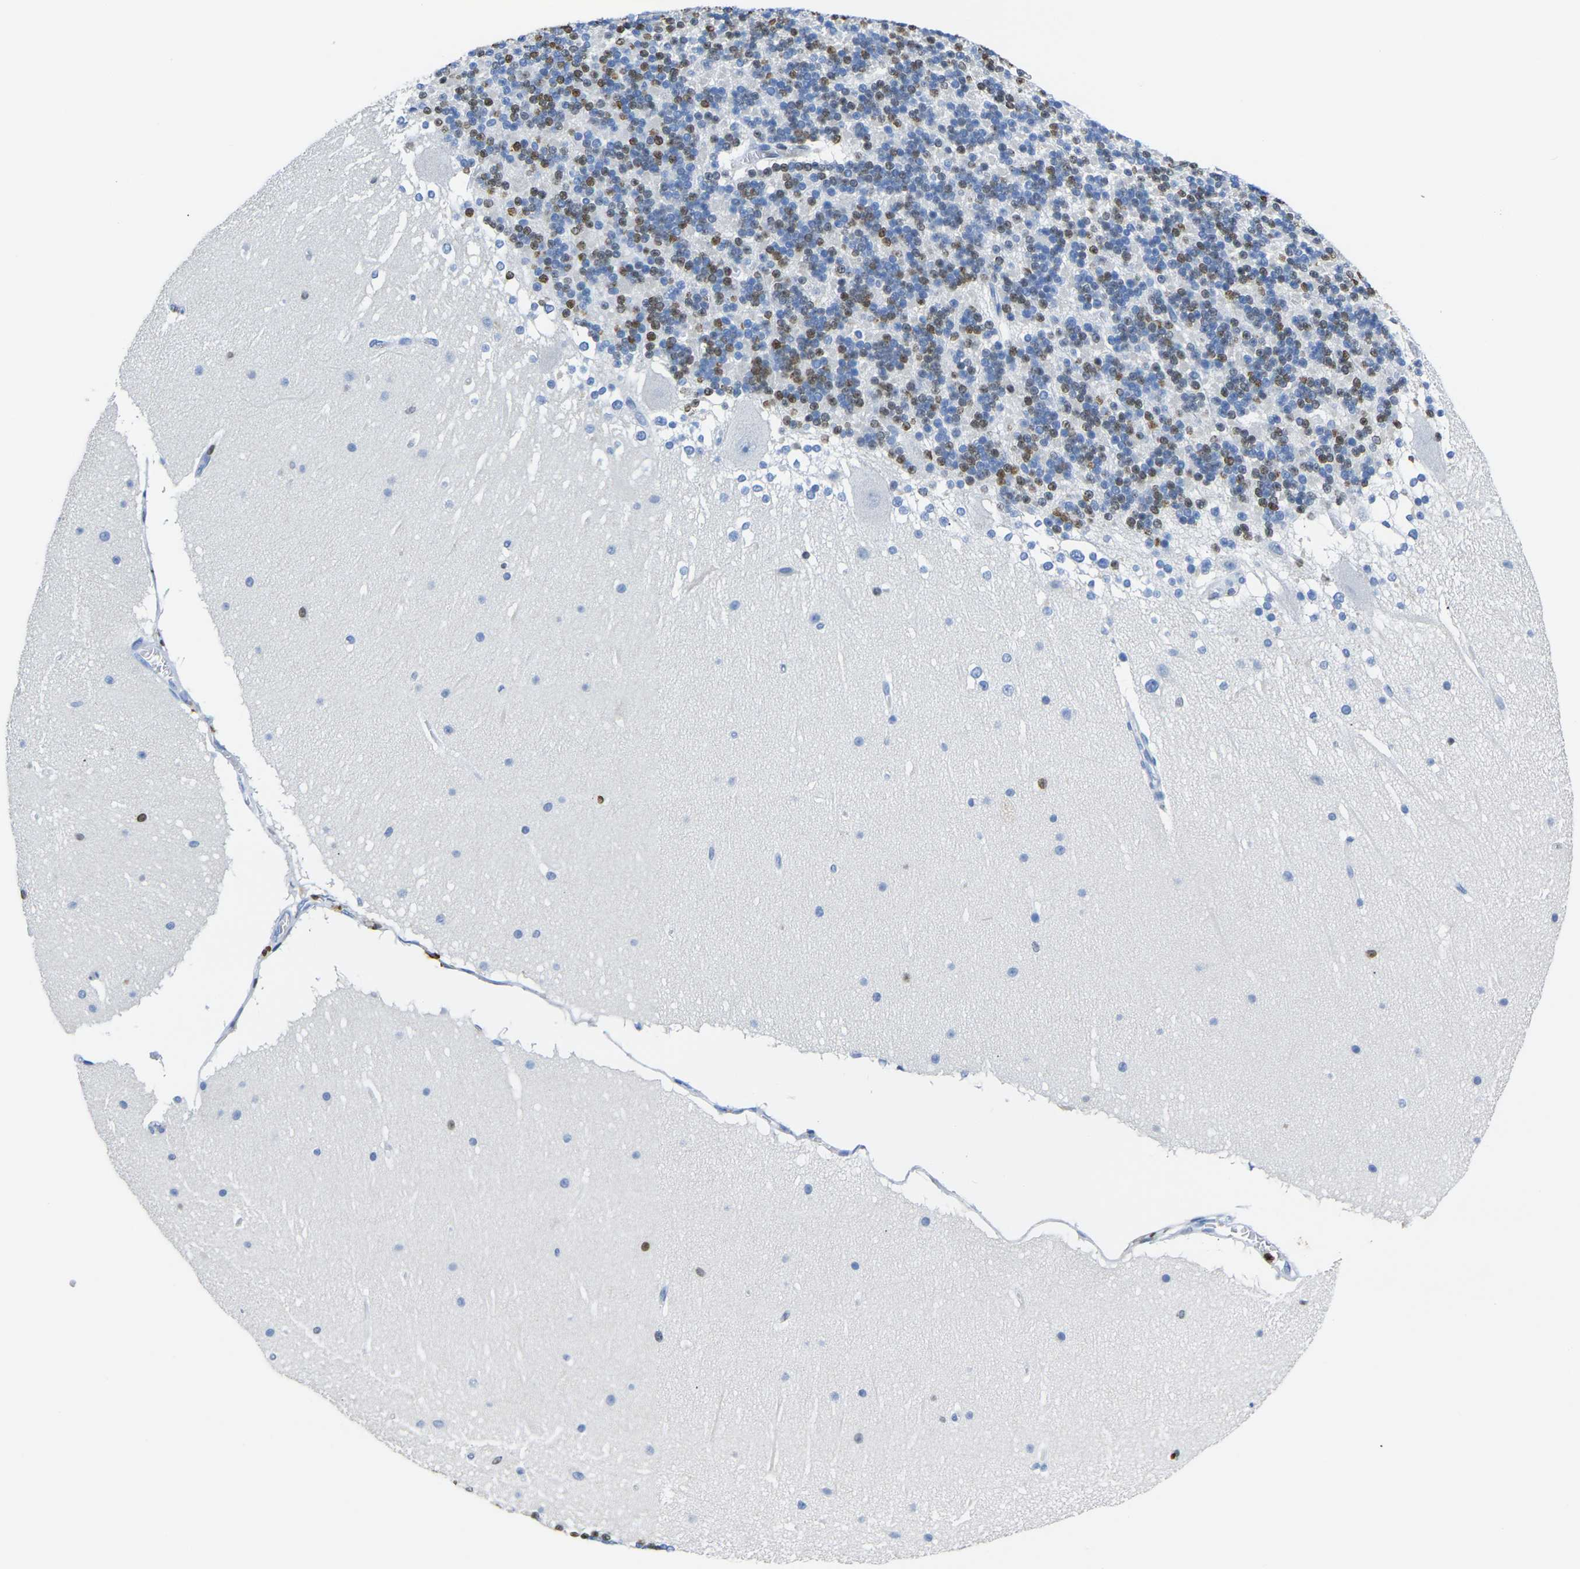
{"staining": {"intensity": "strong", "quantity": "25%-75%", "location": "nuclear"}, "tissue": "cerebellum", "cell_type": "Cells in granular layer", "image_type": "normal", "snomed": [{"axis": "morphology", "description": "Normal tissue, NOS"}, {"axis": "topography", "description": "Cerebellum"}], "caption": "Immunohistochemical staining of benign cerebellum displays 25%-75% levels of strong nuclear protein positivity in approximately 25%-75% of cells in granular layer. The staining is performed using DAB brown chromogen to label protein expression. The nuclei are counter-stained blue using hematoxylin.", "gene": "DRAXIN", "patient": {"sex": "female", "age": 19}}